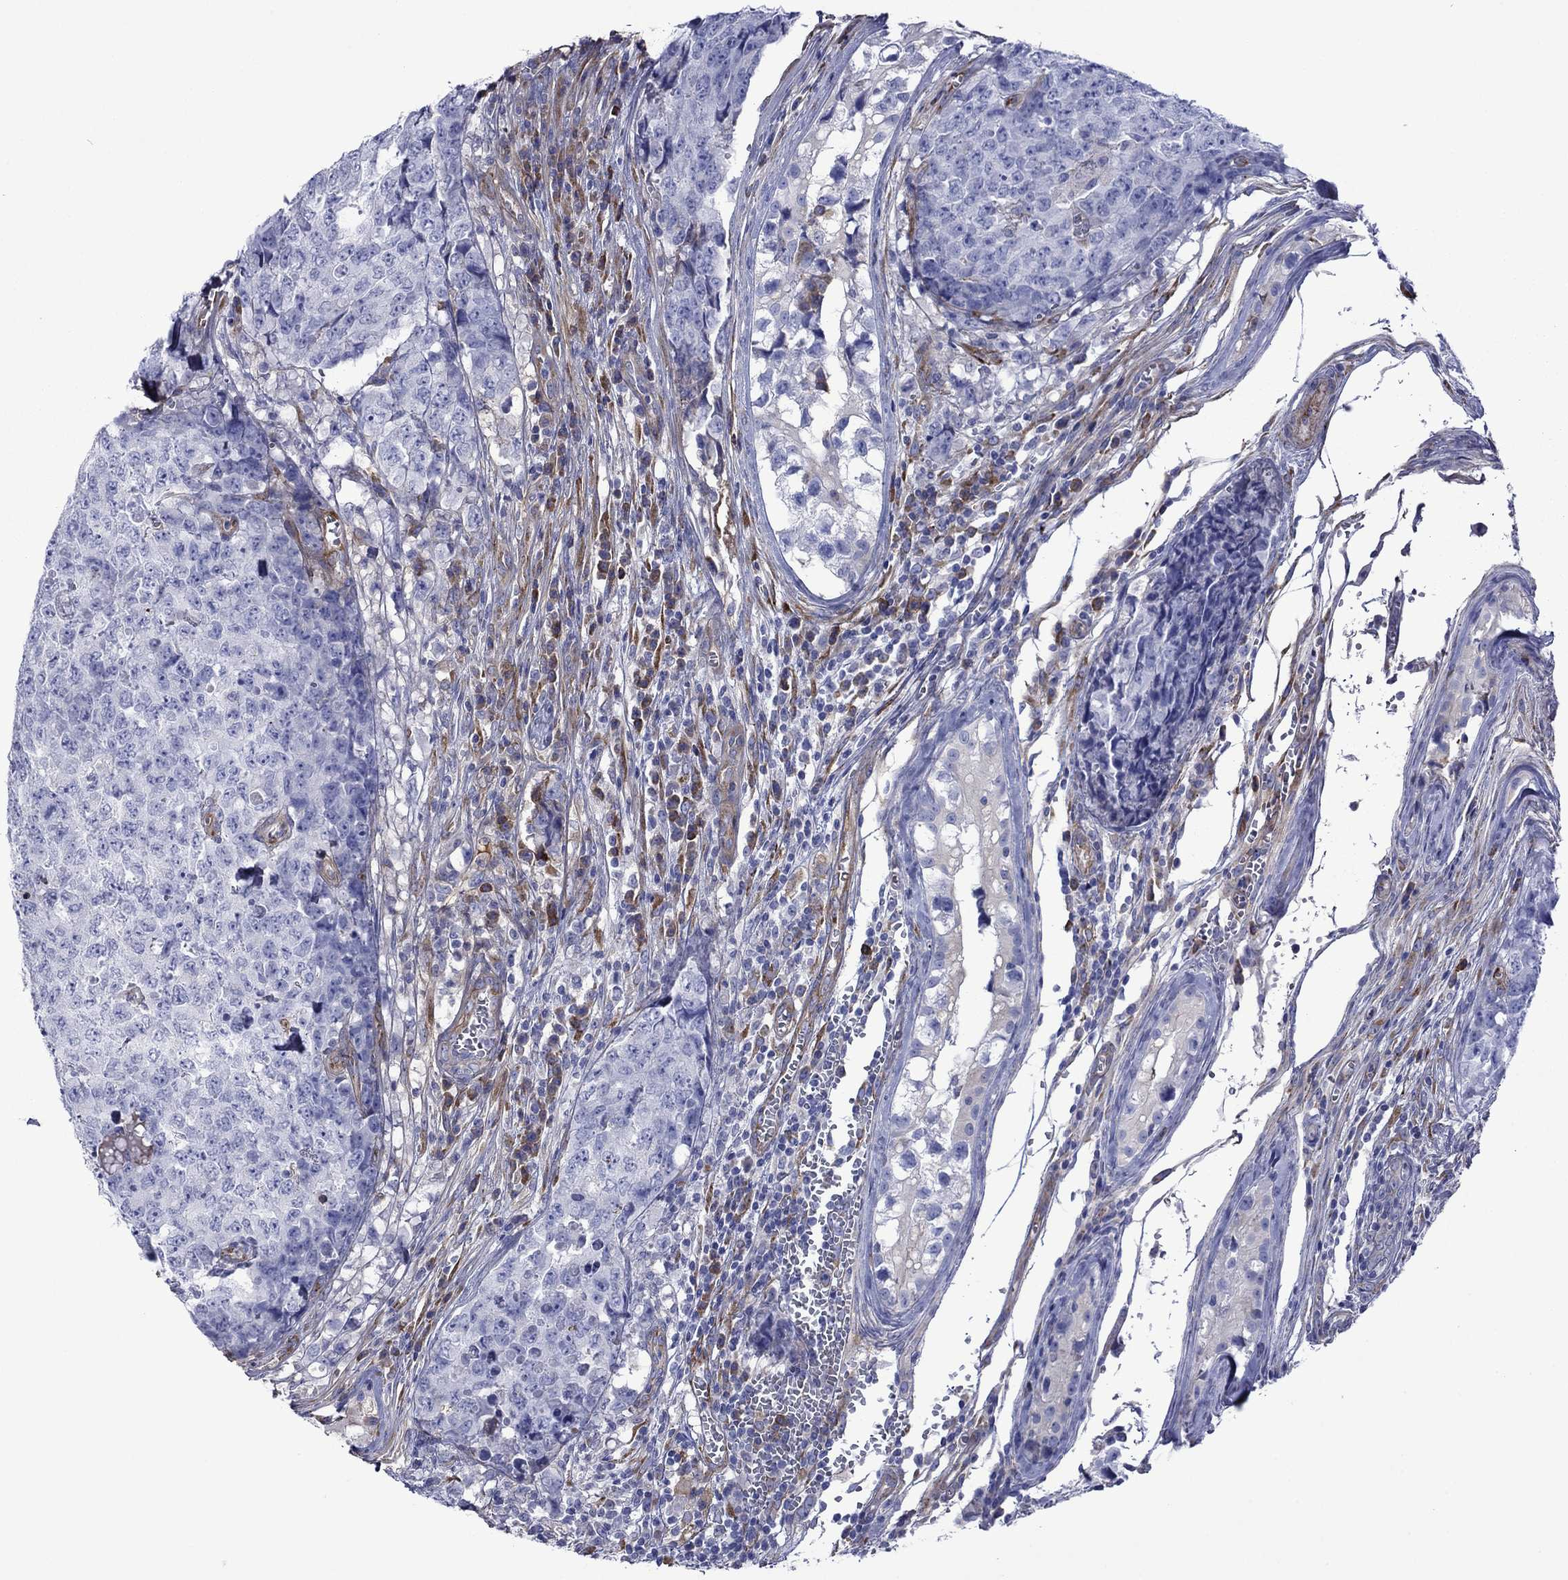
{"staining": {"intensity": "negative", "quantity": "none", "location": "none"}, "tissue": "testis cancer", "cell_type": "Tumor cells", "image_type": "cancer", "snomed": [{"axis": "morphology", "description": "Carcinoma, Embryonal, NOS"}, {"axis": "topography", "description": "Testis"}], "caption": "The IHC image has no significant positivity in tumor cells of testis embryonal carcinoma tissue.", "gene": "HSPG2", "patient": {"sex": "male", "age": 23}}